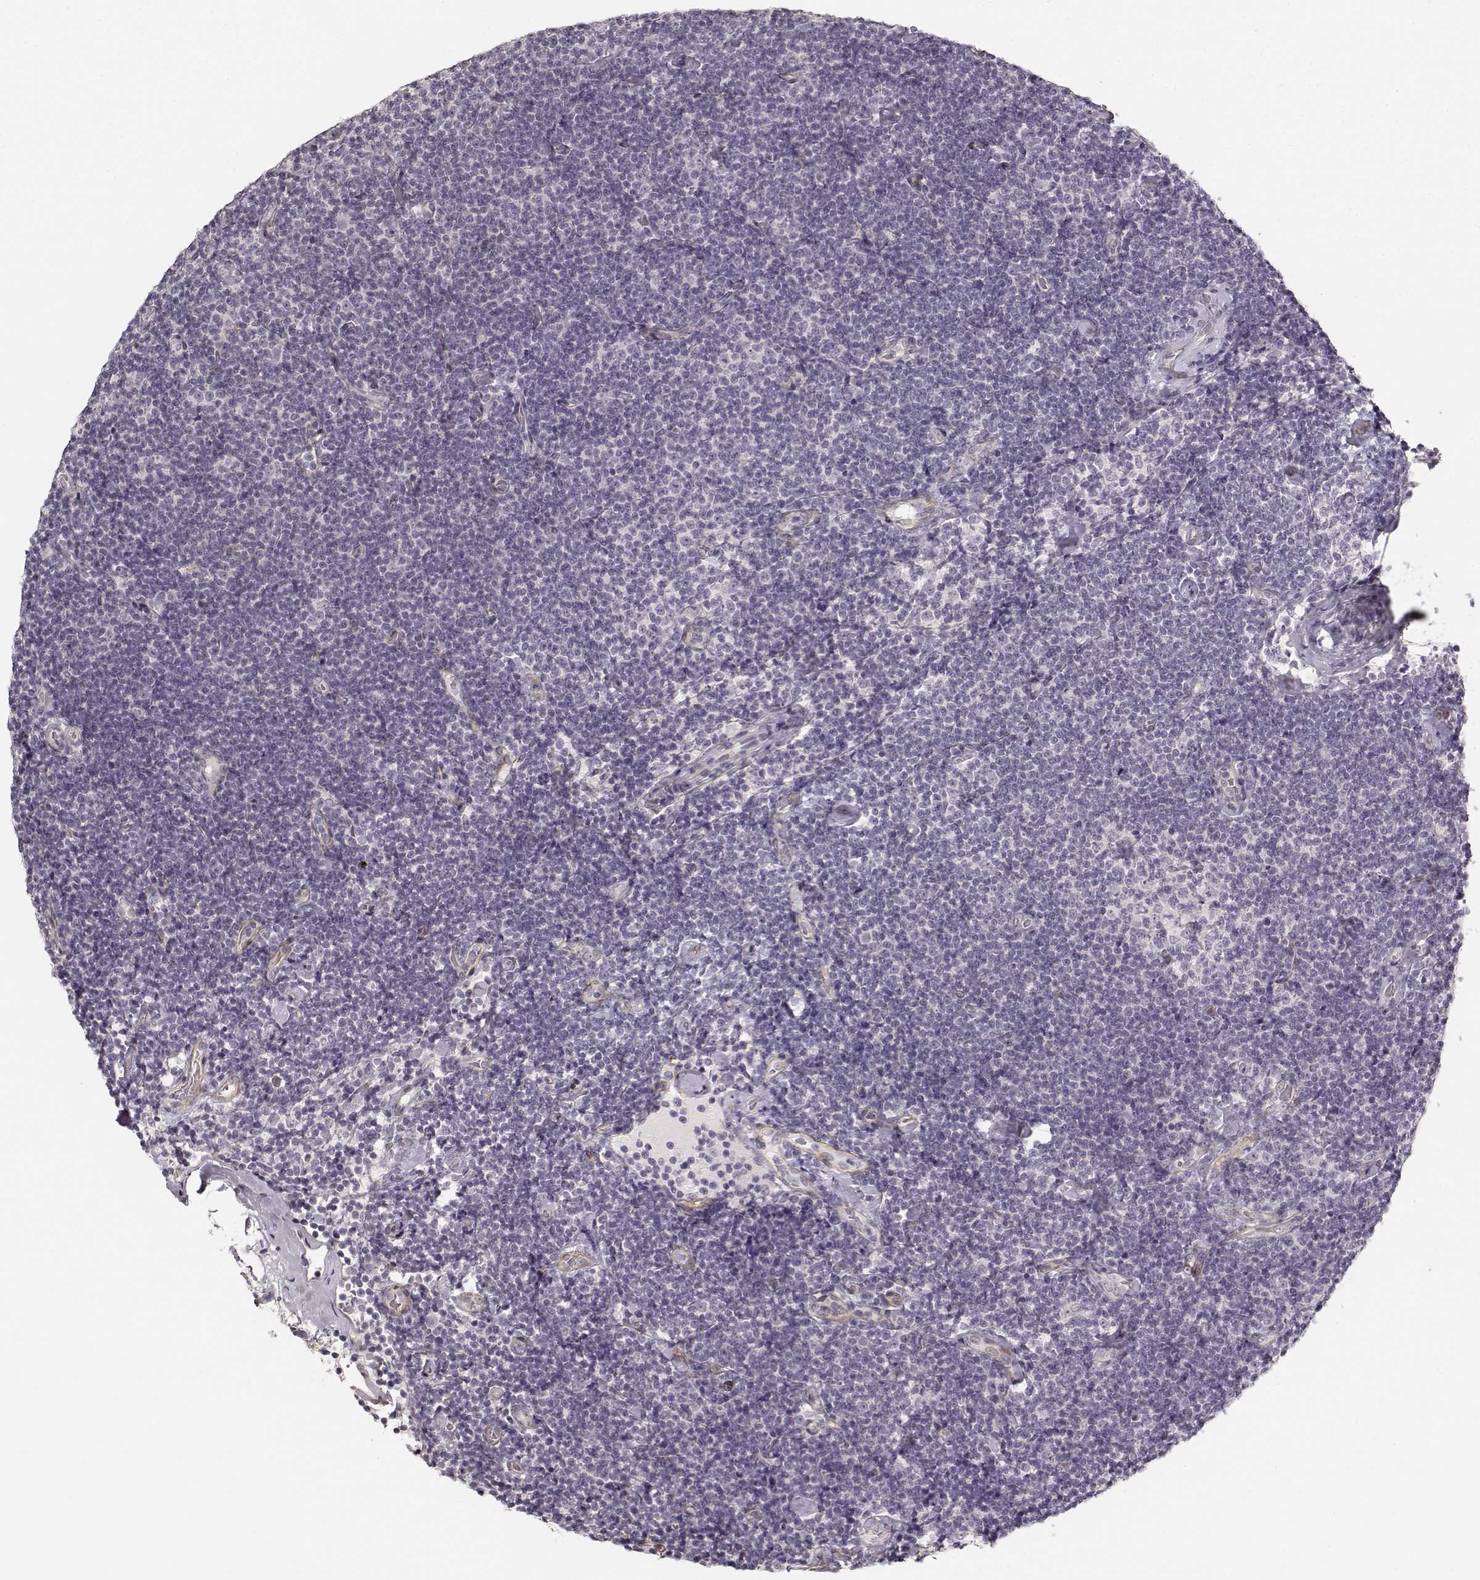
{"staining": {"intensity": "negative", "quantity": "none", "location": "none"}, "tissue": "lymphoma", "cell_type": "Tumor cells", "image_type": "cancer", "snomed": [{"axis": "morphology", "description": "Malignant lymphoma, non-Hodgkin's type, Low grade"}, {"axis": "topography", "description": "Lymph node"}], "caption": "Immunohistochemistry (IHC) micrograph of lymphoma stained for a protein (brown), which shows no positivity in tumor cells.", "gene": "LAMA4", "patient": {"sex": "male", "age": 81}}